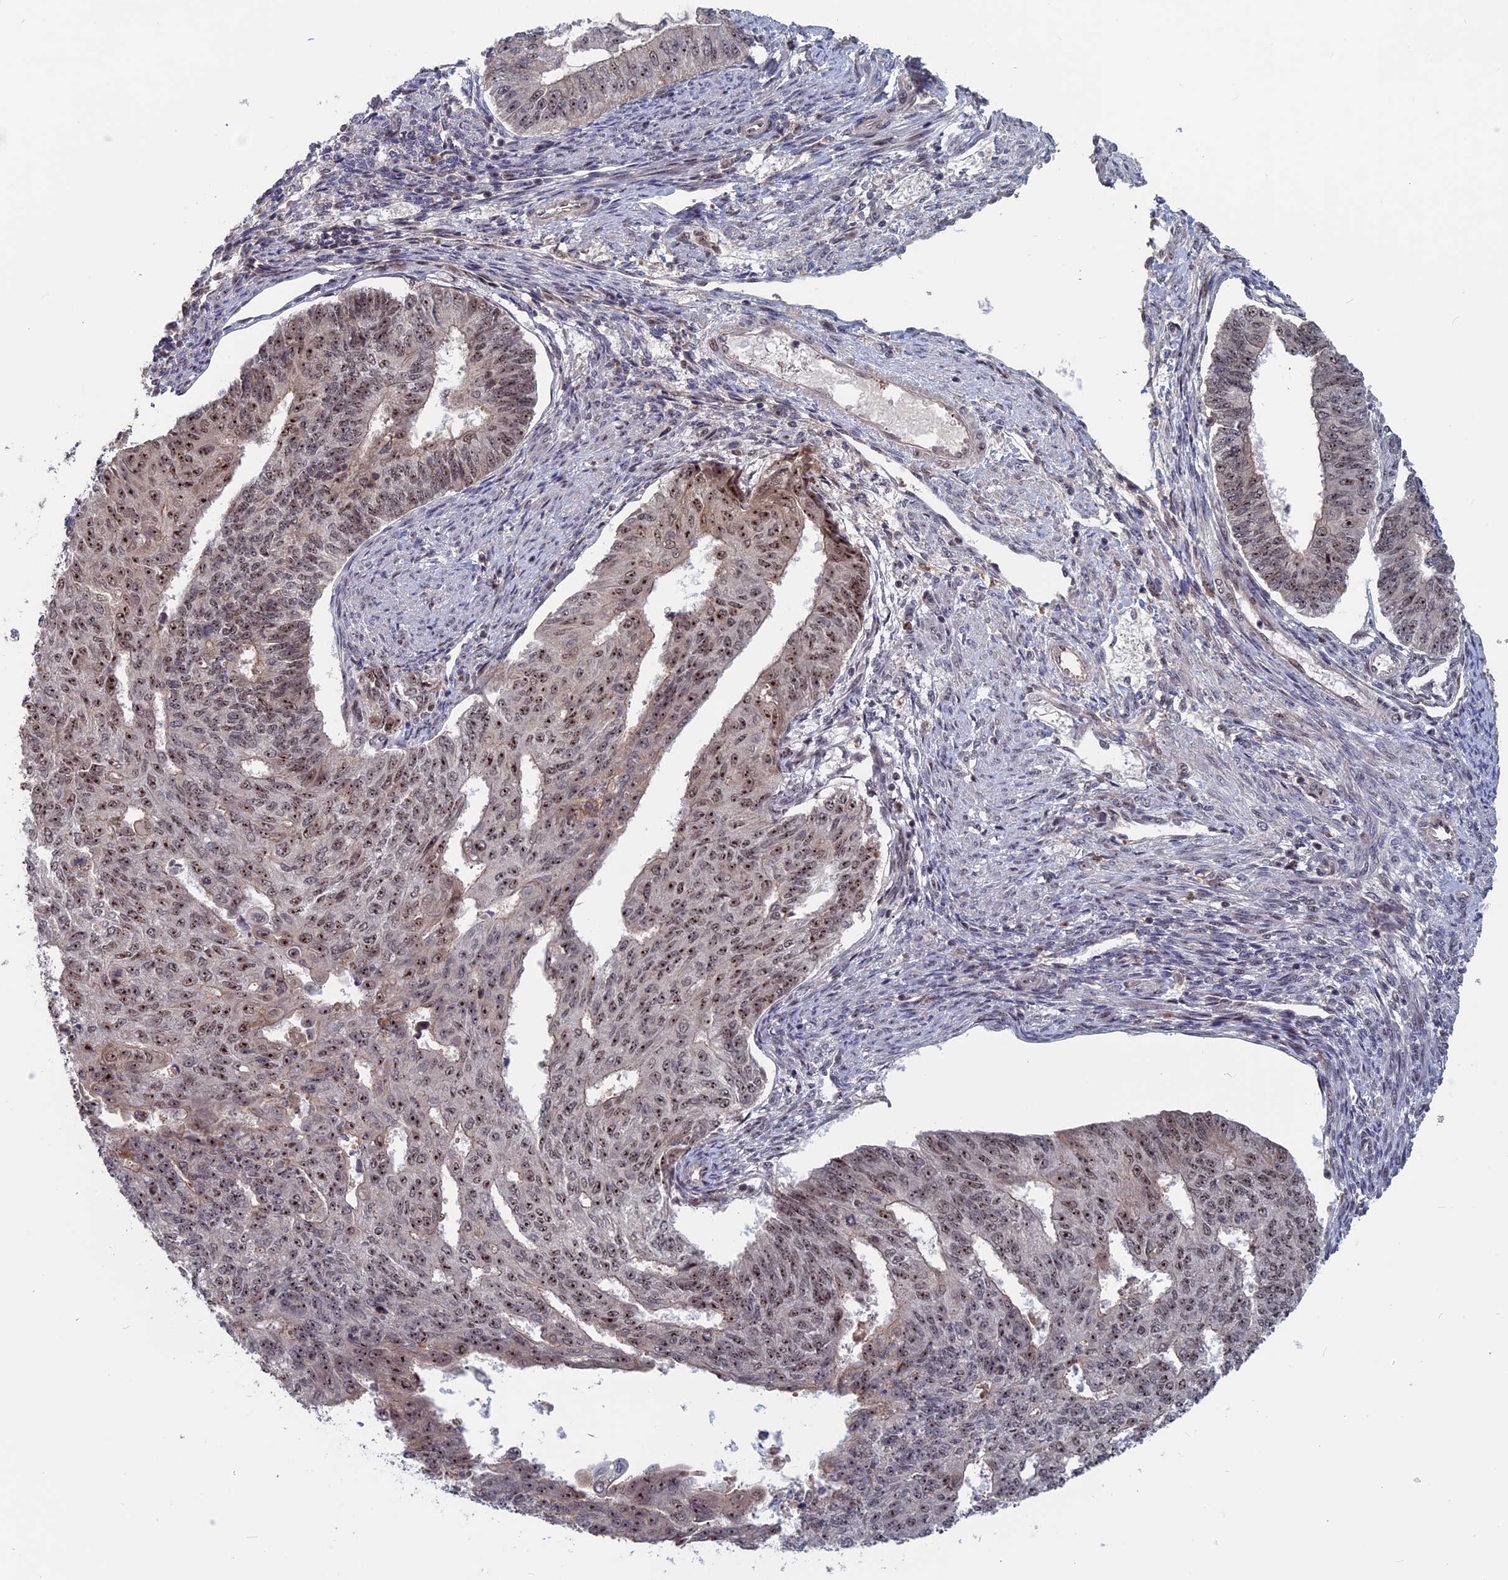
{"staining": {"intensity": "moderate", "quantity": "25%-75%", "location": "nuclear"}, "tissue": "endometrial cancer", "cell_type": "Tumor cells", "image_type": "cancer", "snomed": [{"axis": "morphology", "description": "Adenocarcinoma, NOS"}, {"axis": "topography", "description": "Endometrium"}], "caption": "Immunohistochemical staining of adenocarcinoma (endometrial) exhibits medium levels of moderate nuclear staining in about 25%-75% of tumor cells.", "gene": "CACTIN", "patient": {"sex": "female", "age": 32}}